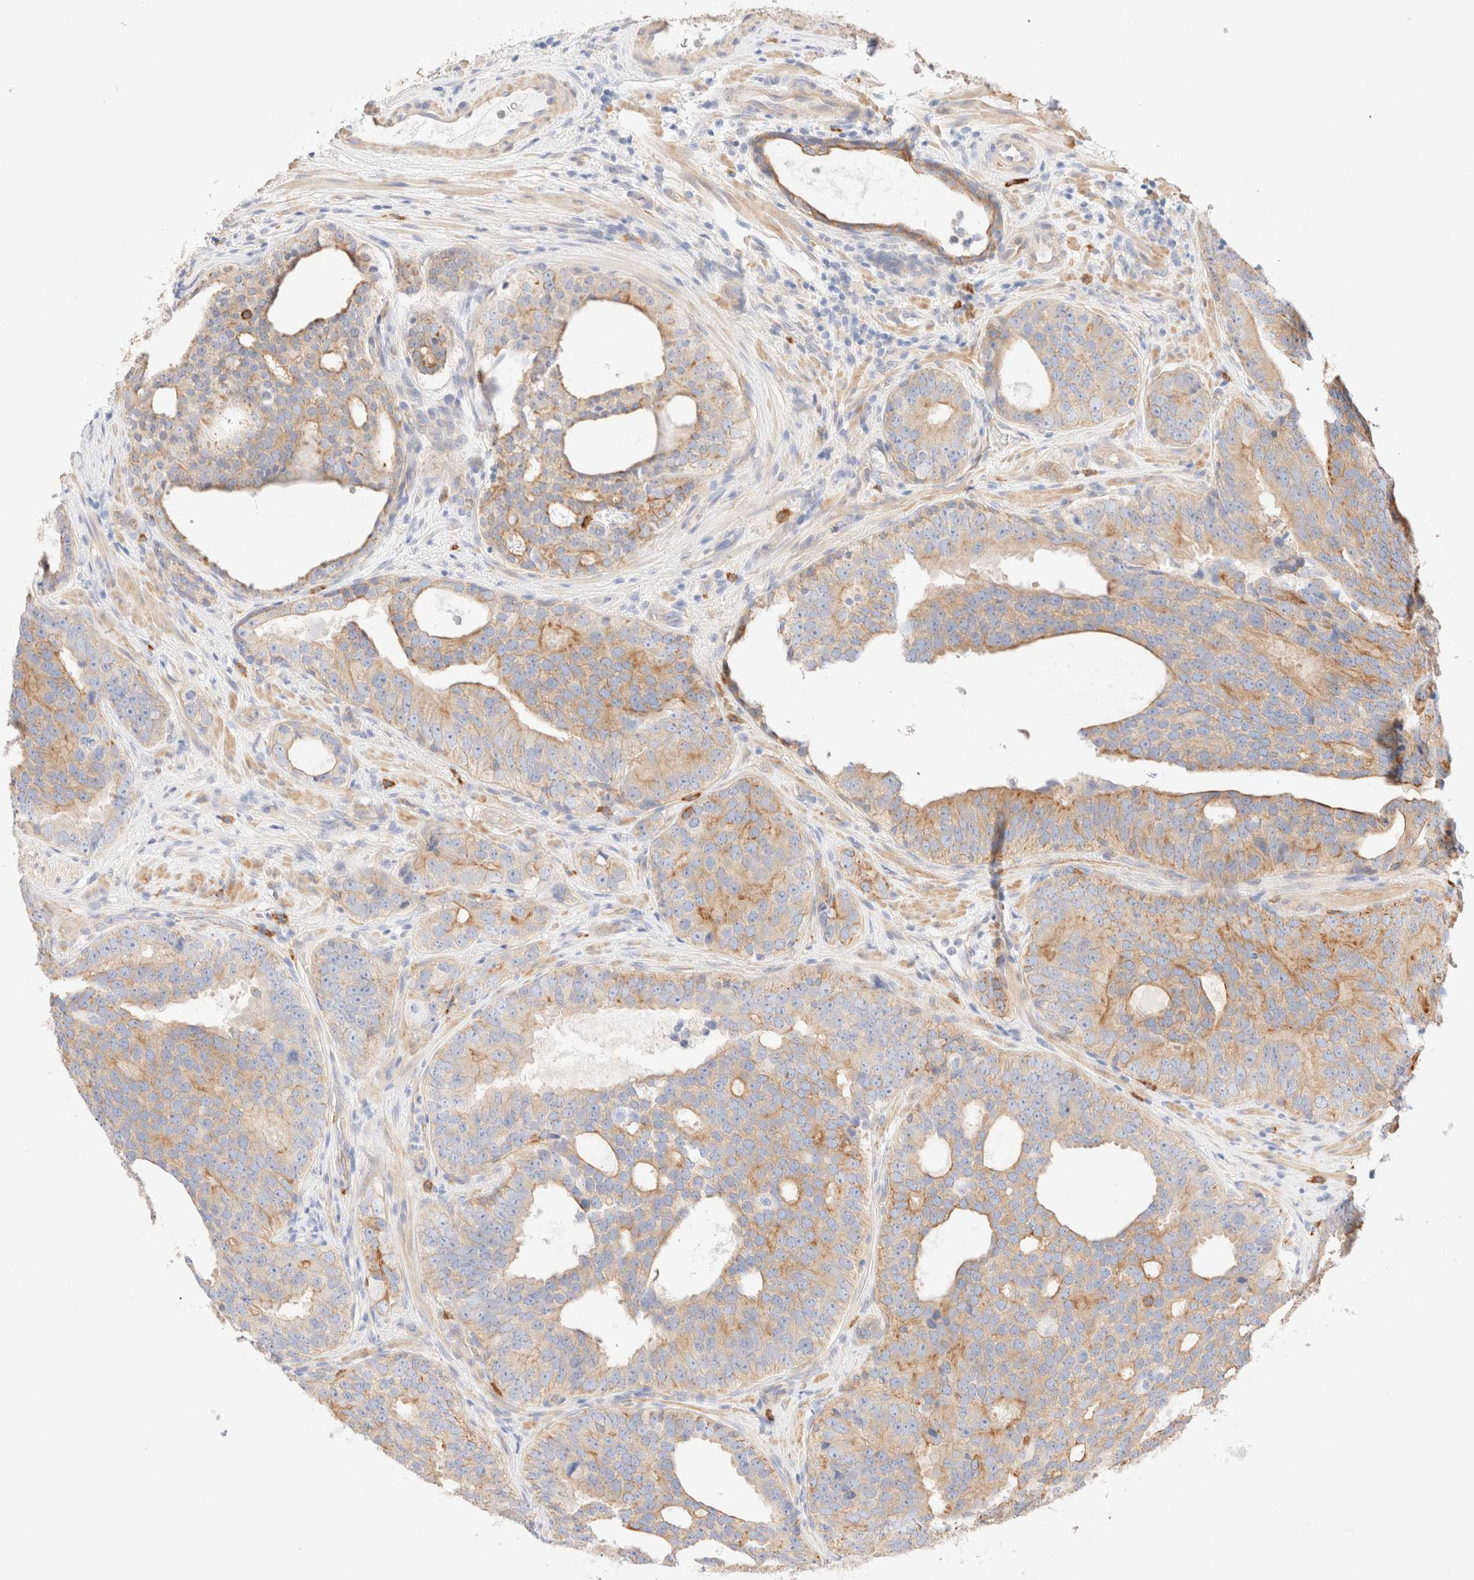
{"staining": {"intensity": "moderate", "quantity": "25%-75%", "location": "cytoplasmic/membranous"}, "tissue": "prostate cancer", "cell_type": "Tumor cells", "image_type": "cancer", "snomed": [{"axis": "morphology", "description": "Adenocarcinoma, High grade"}, {"axis": "topography", "description": "Prostate"}], "caption": "A medium amount of moderate cytoplasmic/membranous expression is present in about 25%-75% of tumor cells in prostate cancer (high-grade adenocarcinoma) tissue. (brown staining indicates protein expression, while blue staining denotes nuclei).", "gene": "NIBAN2", "patient": {"sex": "male", "age": 56}}